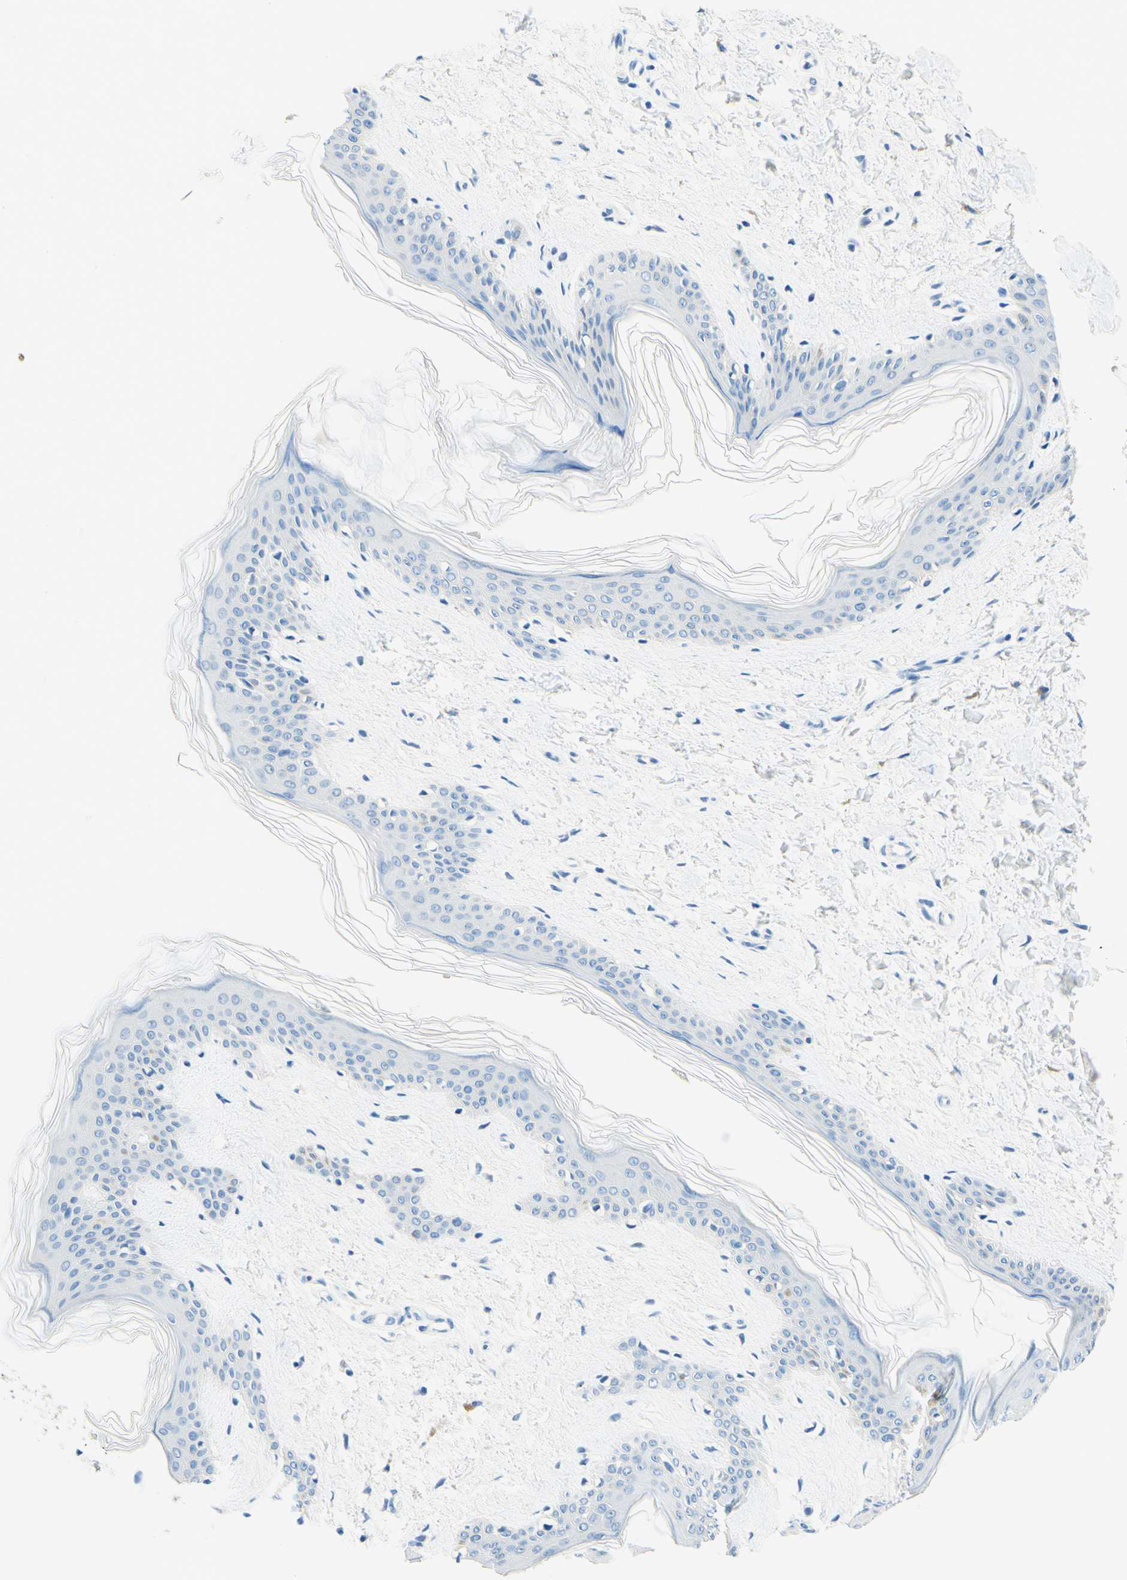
{"staining": {"intensity": "negative", "quantity": "none", "location": "none"}, "tissue": "skin", "cell_type": "Fibroblasts", "image_type": "normal", "snomed": [{"axis": "morphology", "description": "Normal tissue, NOS"}, {"axis": "topography", "description": "Skin"}], "caption": "An immunohistochemistry (IHC) histopathology image of normal skin is shown. There is no staining in fibroblasts of skin. (Stains: DAB immunohistochemistry (IHC) with hematoxylin counter stain, Microscopy: brightfield microscopy at high magnification).", "gene": "PASD1", "patient": {"sex": "female", "age": 41}}